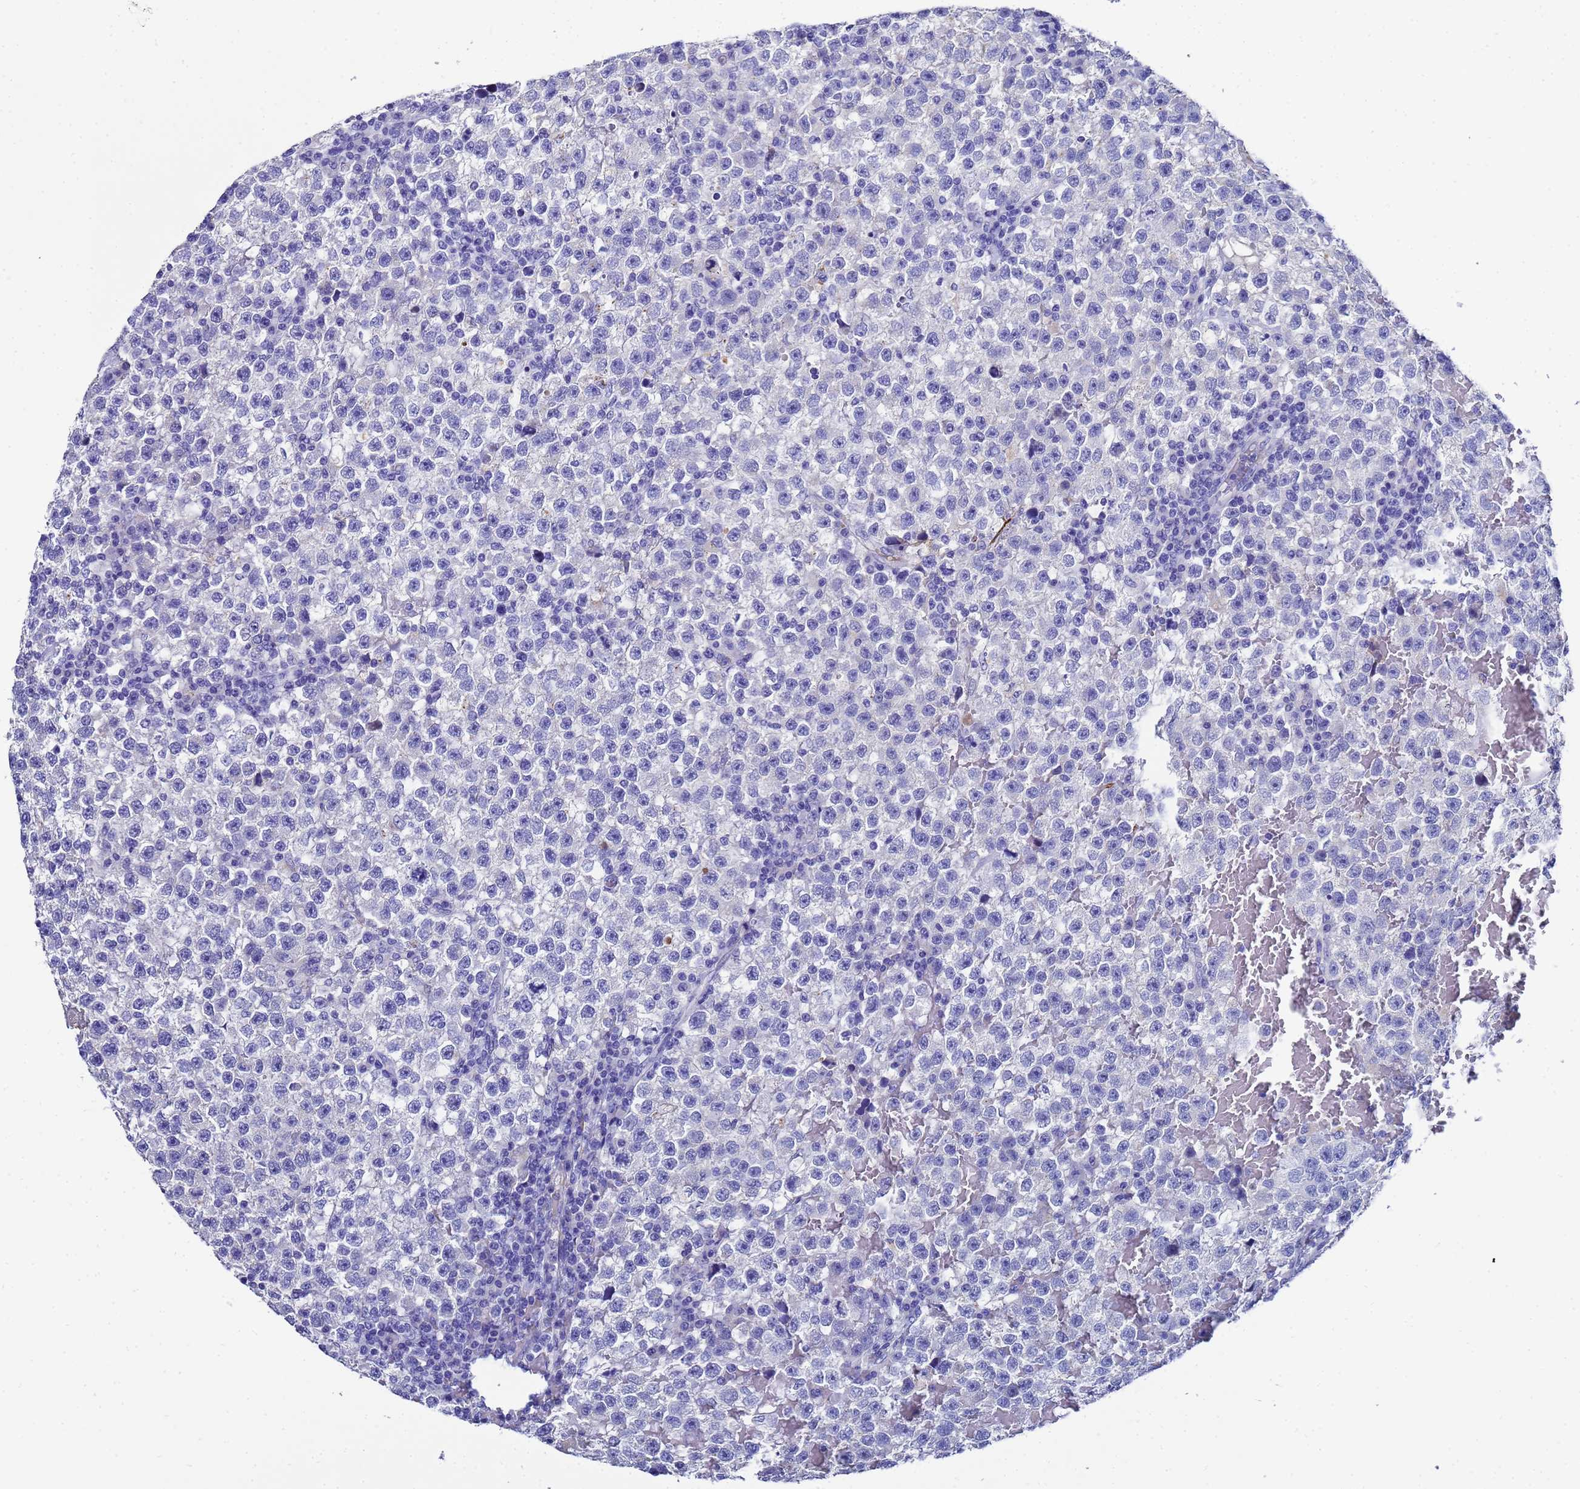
{"staining": {"intensity": "negative", "quantity": "none", "location": "none"}, "tissue": "testis cancer", "cell_type": "Tumor cells", "image_type": "cancer", "snomed": [{"axis": "morphology", "description": "Seminoma, NOS"}, {"axis": "topography", "description": "Testis"}], "caption": "Protein analysis of testis cancer displays no significant staining in tumor cells. (DAB IHC with hematoxylin counter stain).", "gene": "ADIPOQ", "patient": {"sex": "male", "age": 22}}